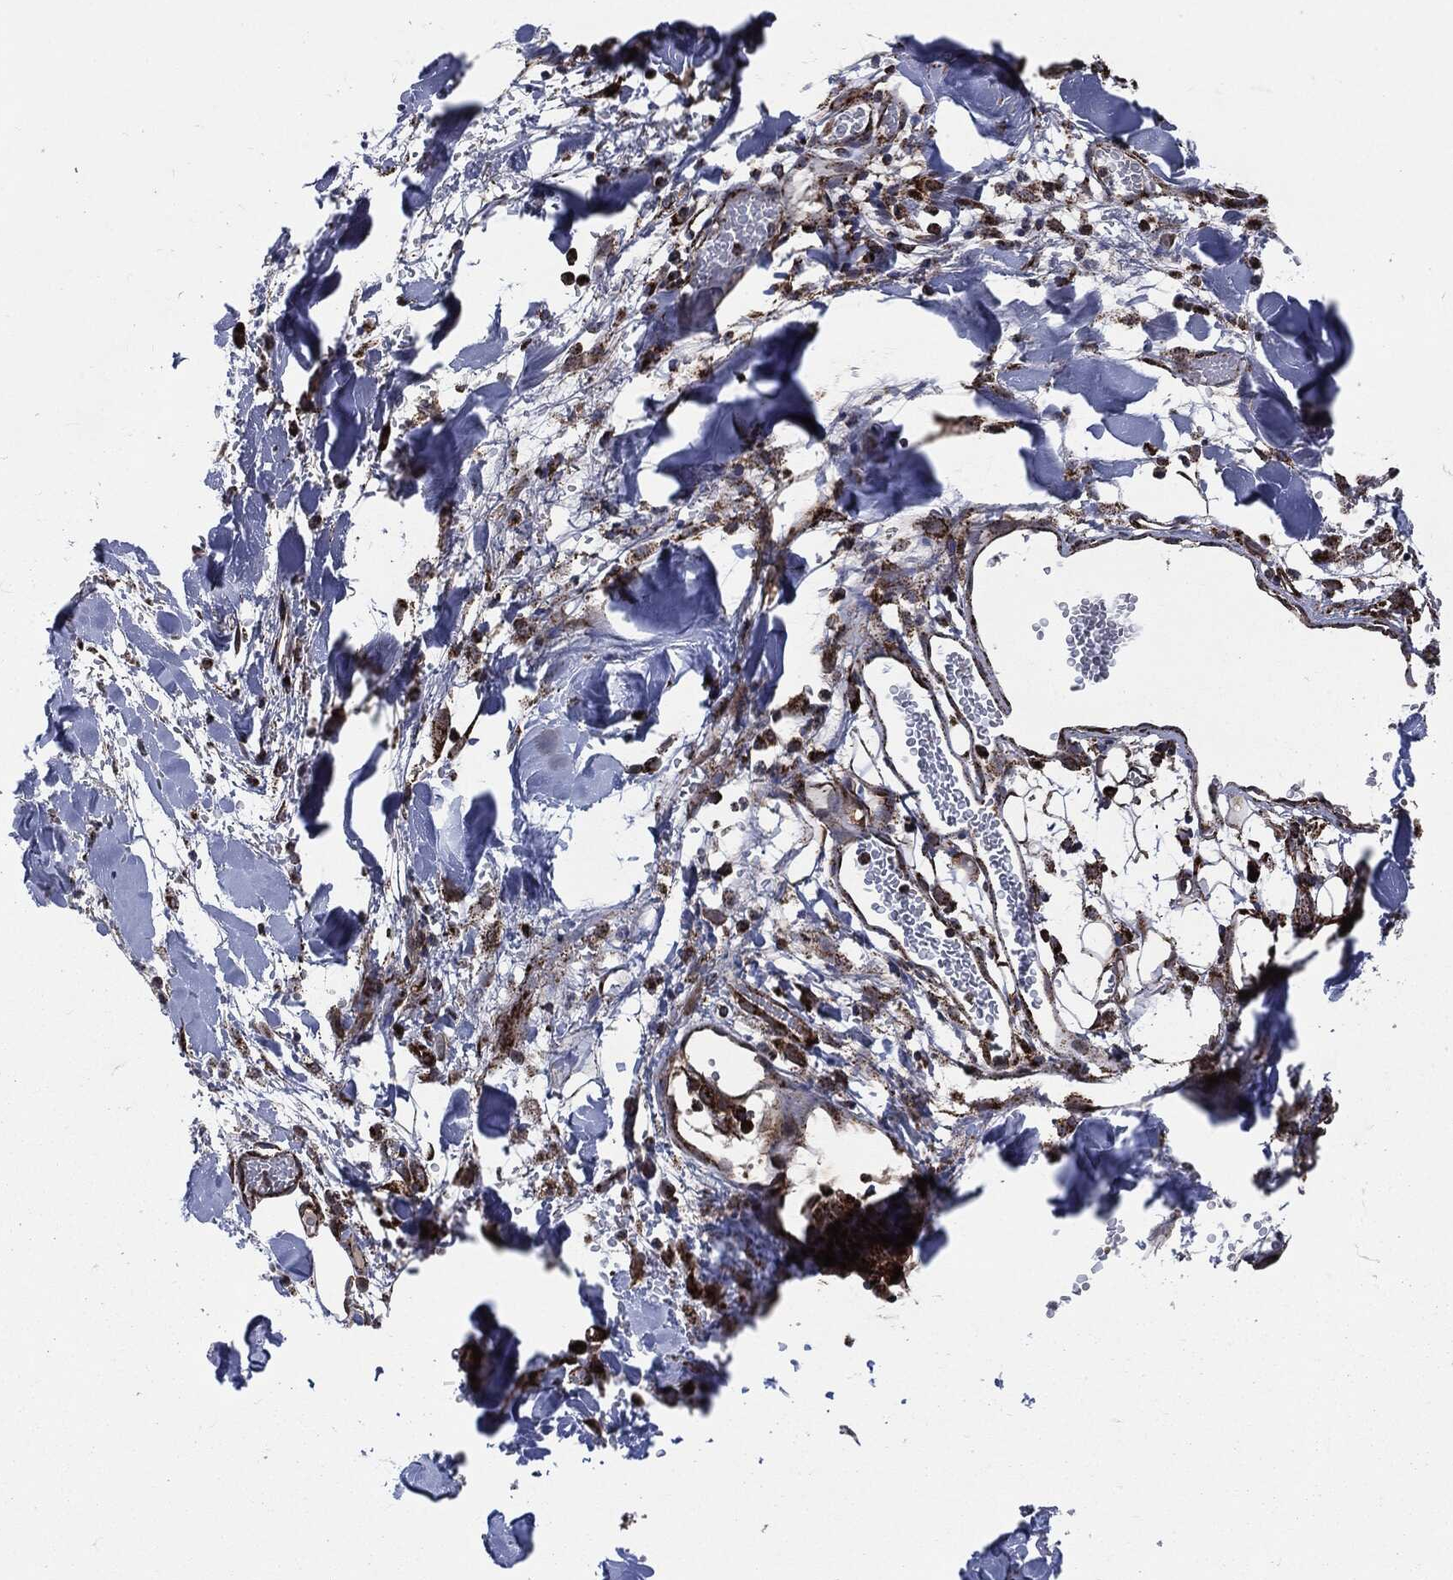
{"staining": {"intensity": "strong", "quantity": ">75%", "location": "cytoplasmic/membranous"}, "tissue": "melanoma", "cell_type": "Tumor cells", "image_type": "cancer", "snomed": [{"axis": "morphology", "description": "Malignant melanoma, Metastatic site"}, {"axis": "topography", "description": "Lymph node"}], "caption": "Human melanoma stained with a brown dye shows strong cytoplasmic/membranous positive expression in approximately >75% of tumor cells.", "gene": "FH", "patient": {"sex": "male", "age": 50}}